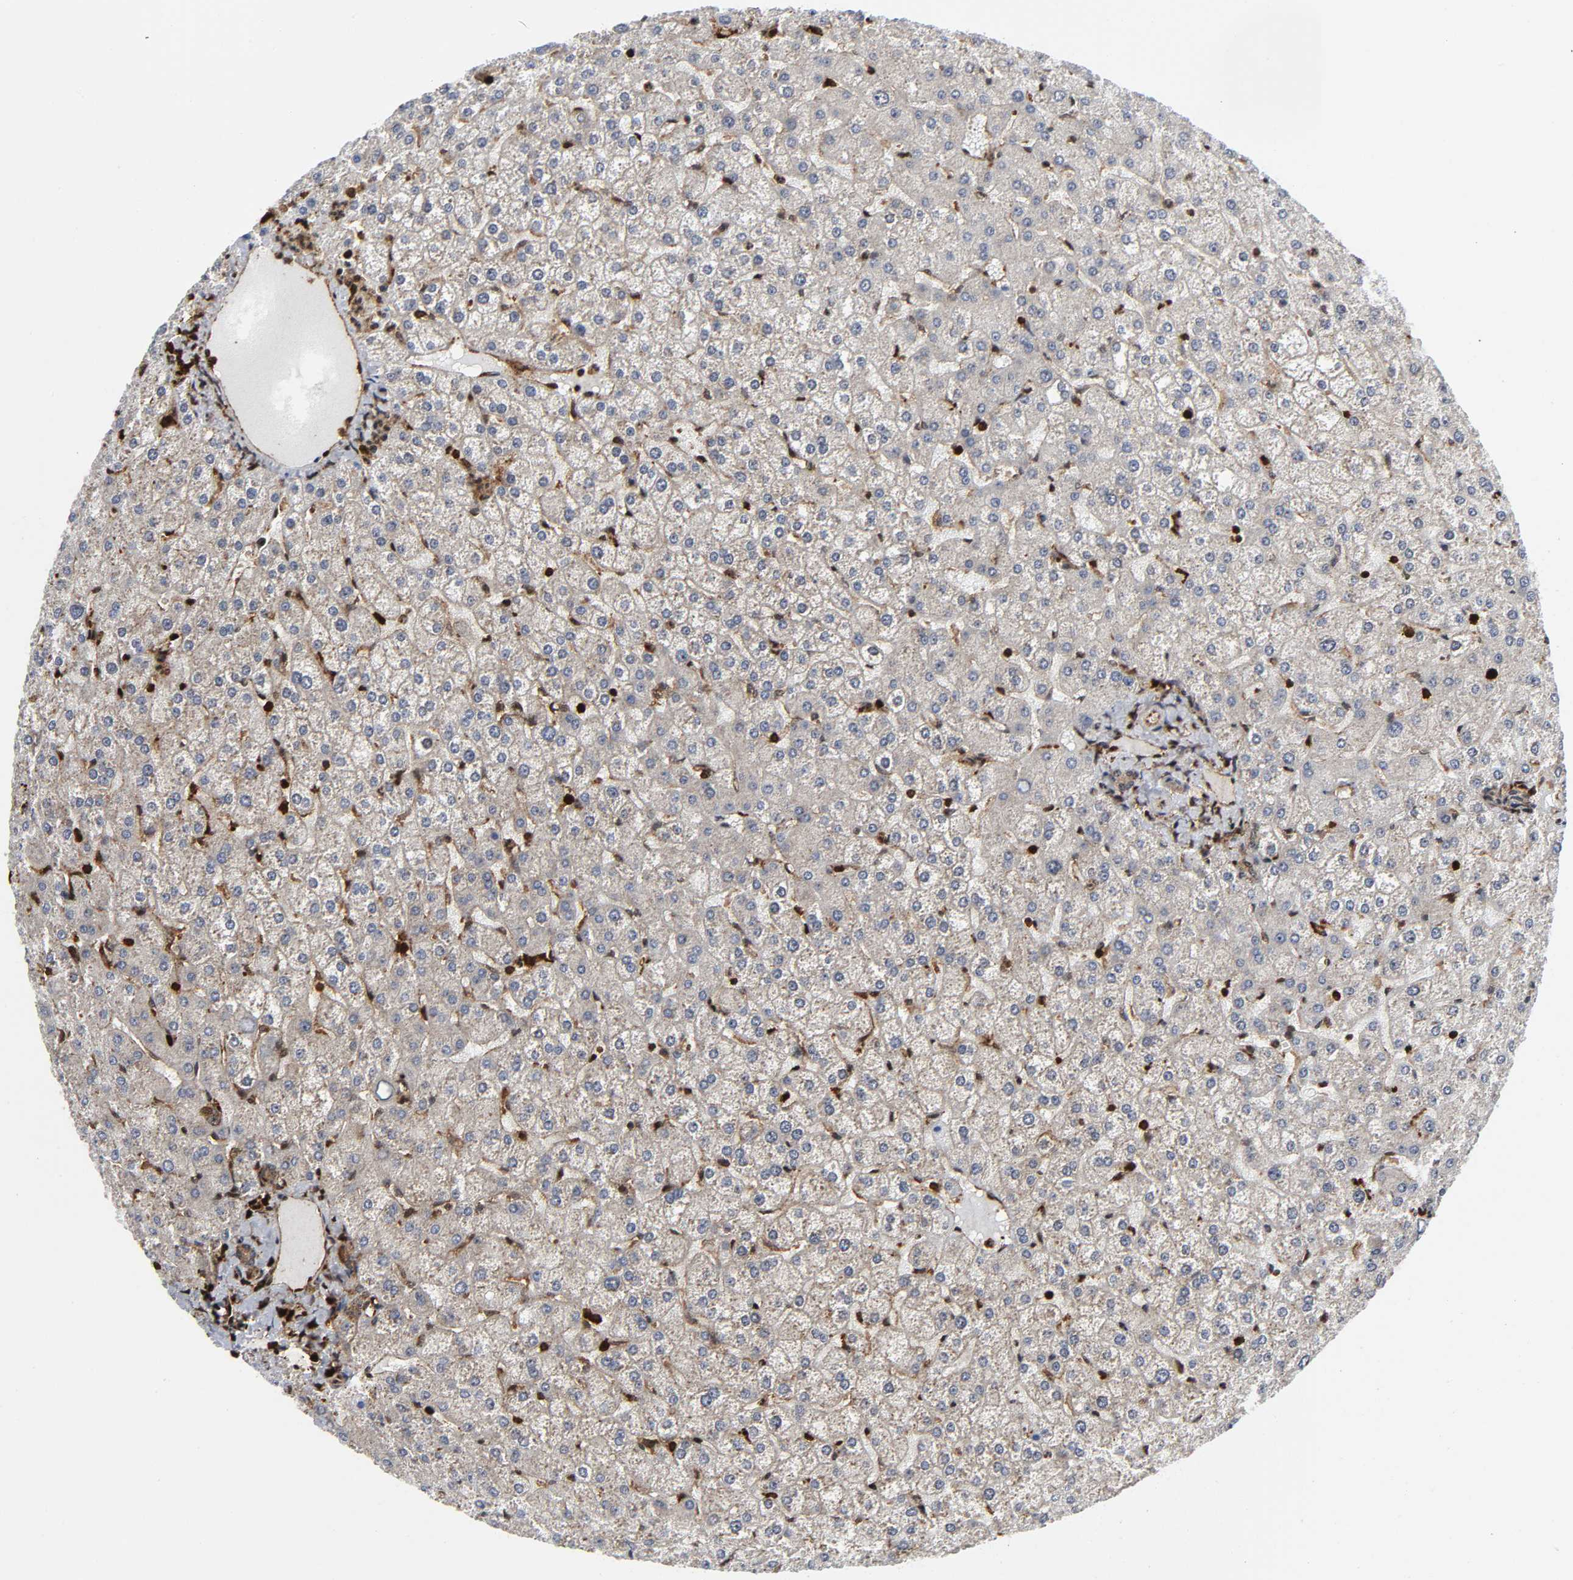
{"staining": {"intensity": "weak", "quantity": ">75%", "location": "cytoplasmic/membranous"}, "tissue": "liver", "cell_type": "Cholangiocytes", "image_type": "normal", "snomed": [{"axis": "morphology", "description": "Normal tissue, NOS"}, {"axis": "topography", "description": "Liver"}], "caption": "A low amount of weak cytoplasmic/membranous expression is identified in approximately >75% of cholangiocytes in unremarkable liver.", "gene": "MAPK1", "patient": {"sex": "female", "age": 32}}